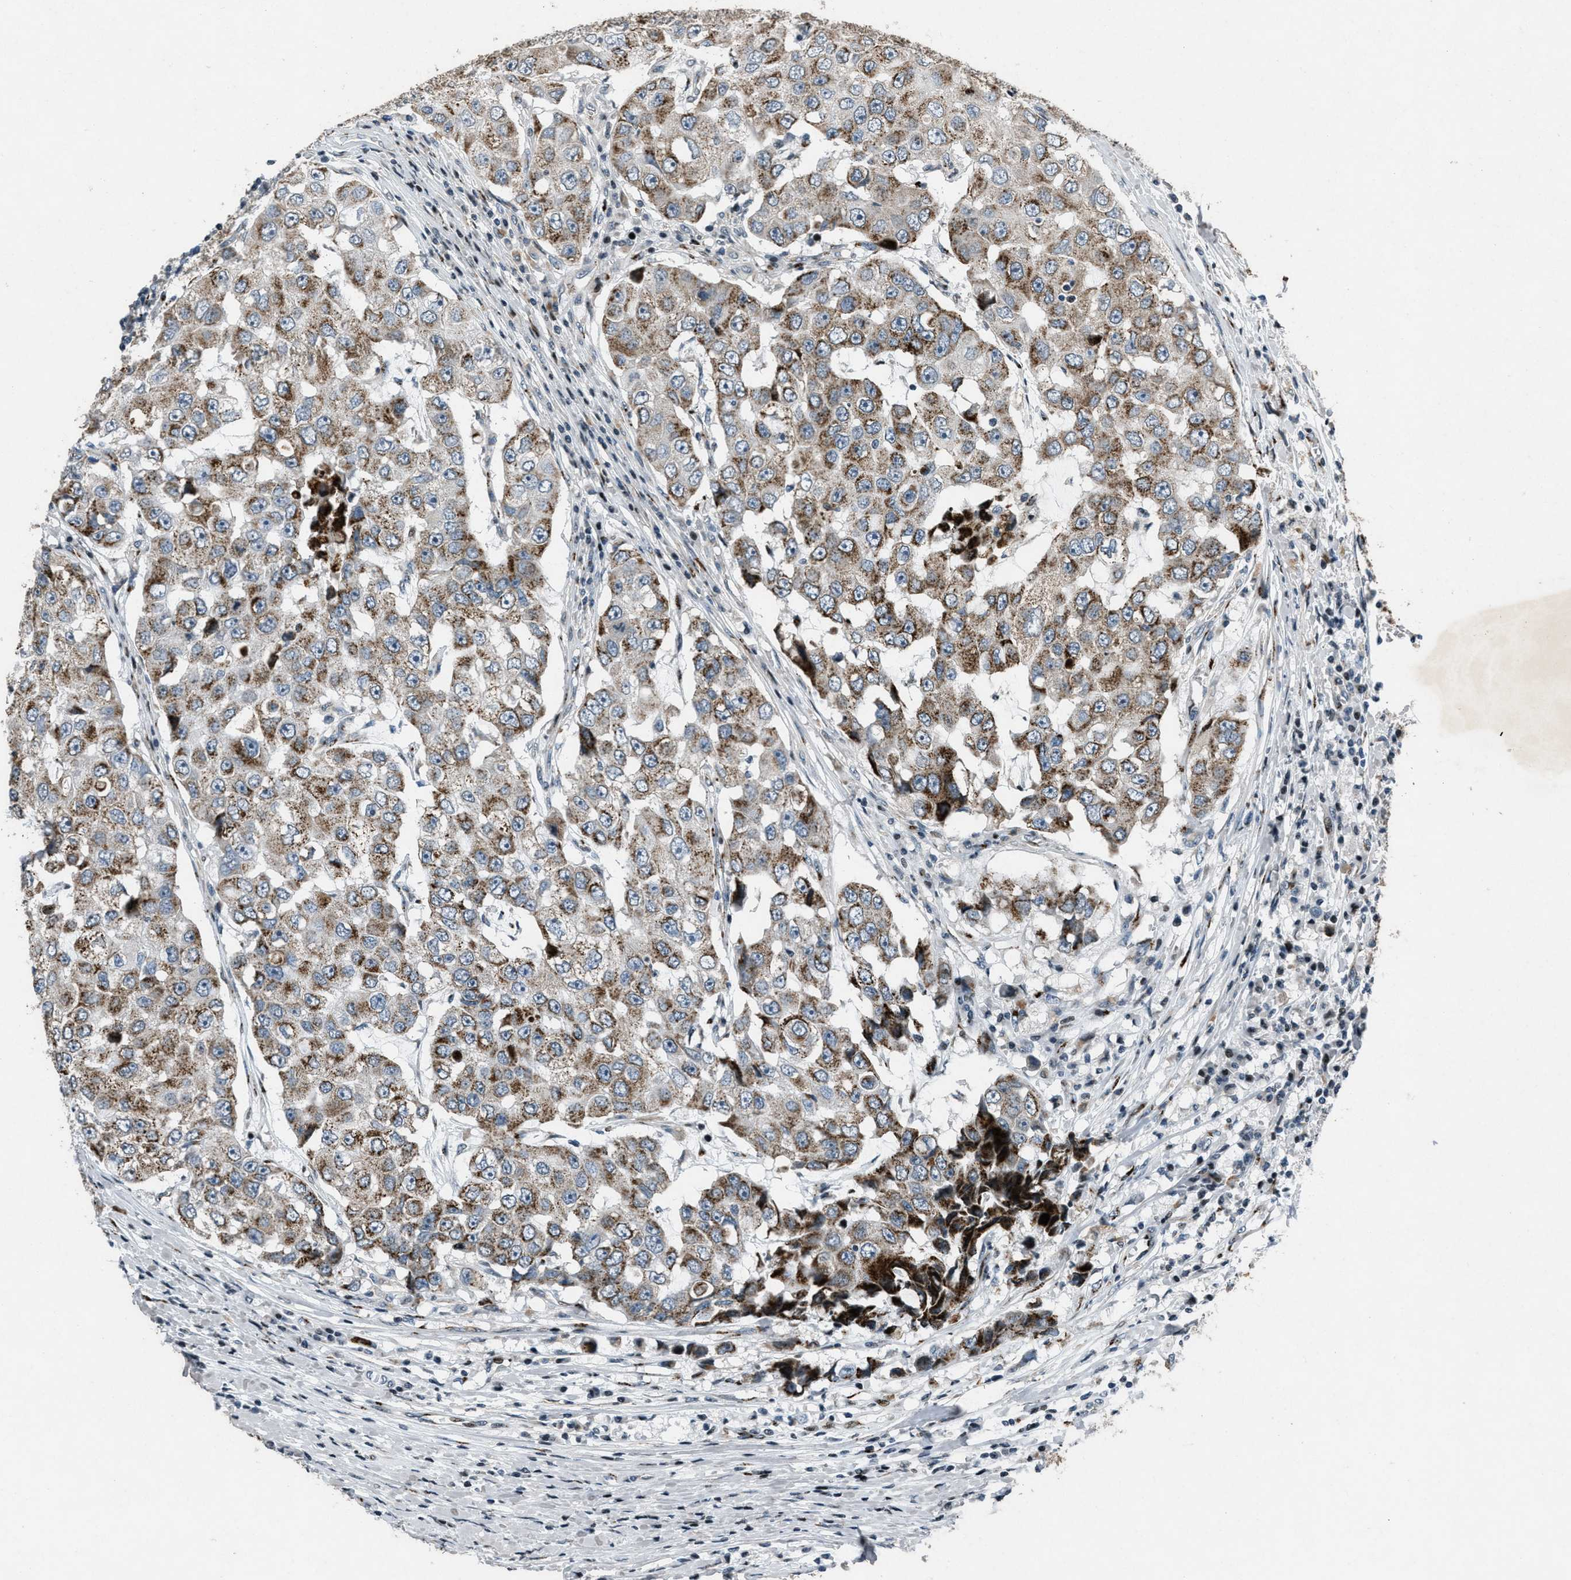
{"staining": {"intensity": "moderate", "quantity": ">75%", "location": "cytoplasmic/membranous"}, "tissue": "breast cancer", "cell_type": "Tumor cells", "image_type": "cancer", "snomed": [{"axis": "morphology", "description": "Duct carcinoma"}, {"axis": "topography", "description": "Breast"}], "caption": "There is medium levels of moderate cytoplasmic/membranous expression in tumor cells of breast cancer (infiltrating ductal carcinoma), as demonstrated by immunohistochemical staining (brown color).", "gene": "GPC6", "patient": {"sex": "female", "age": 27}}